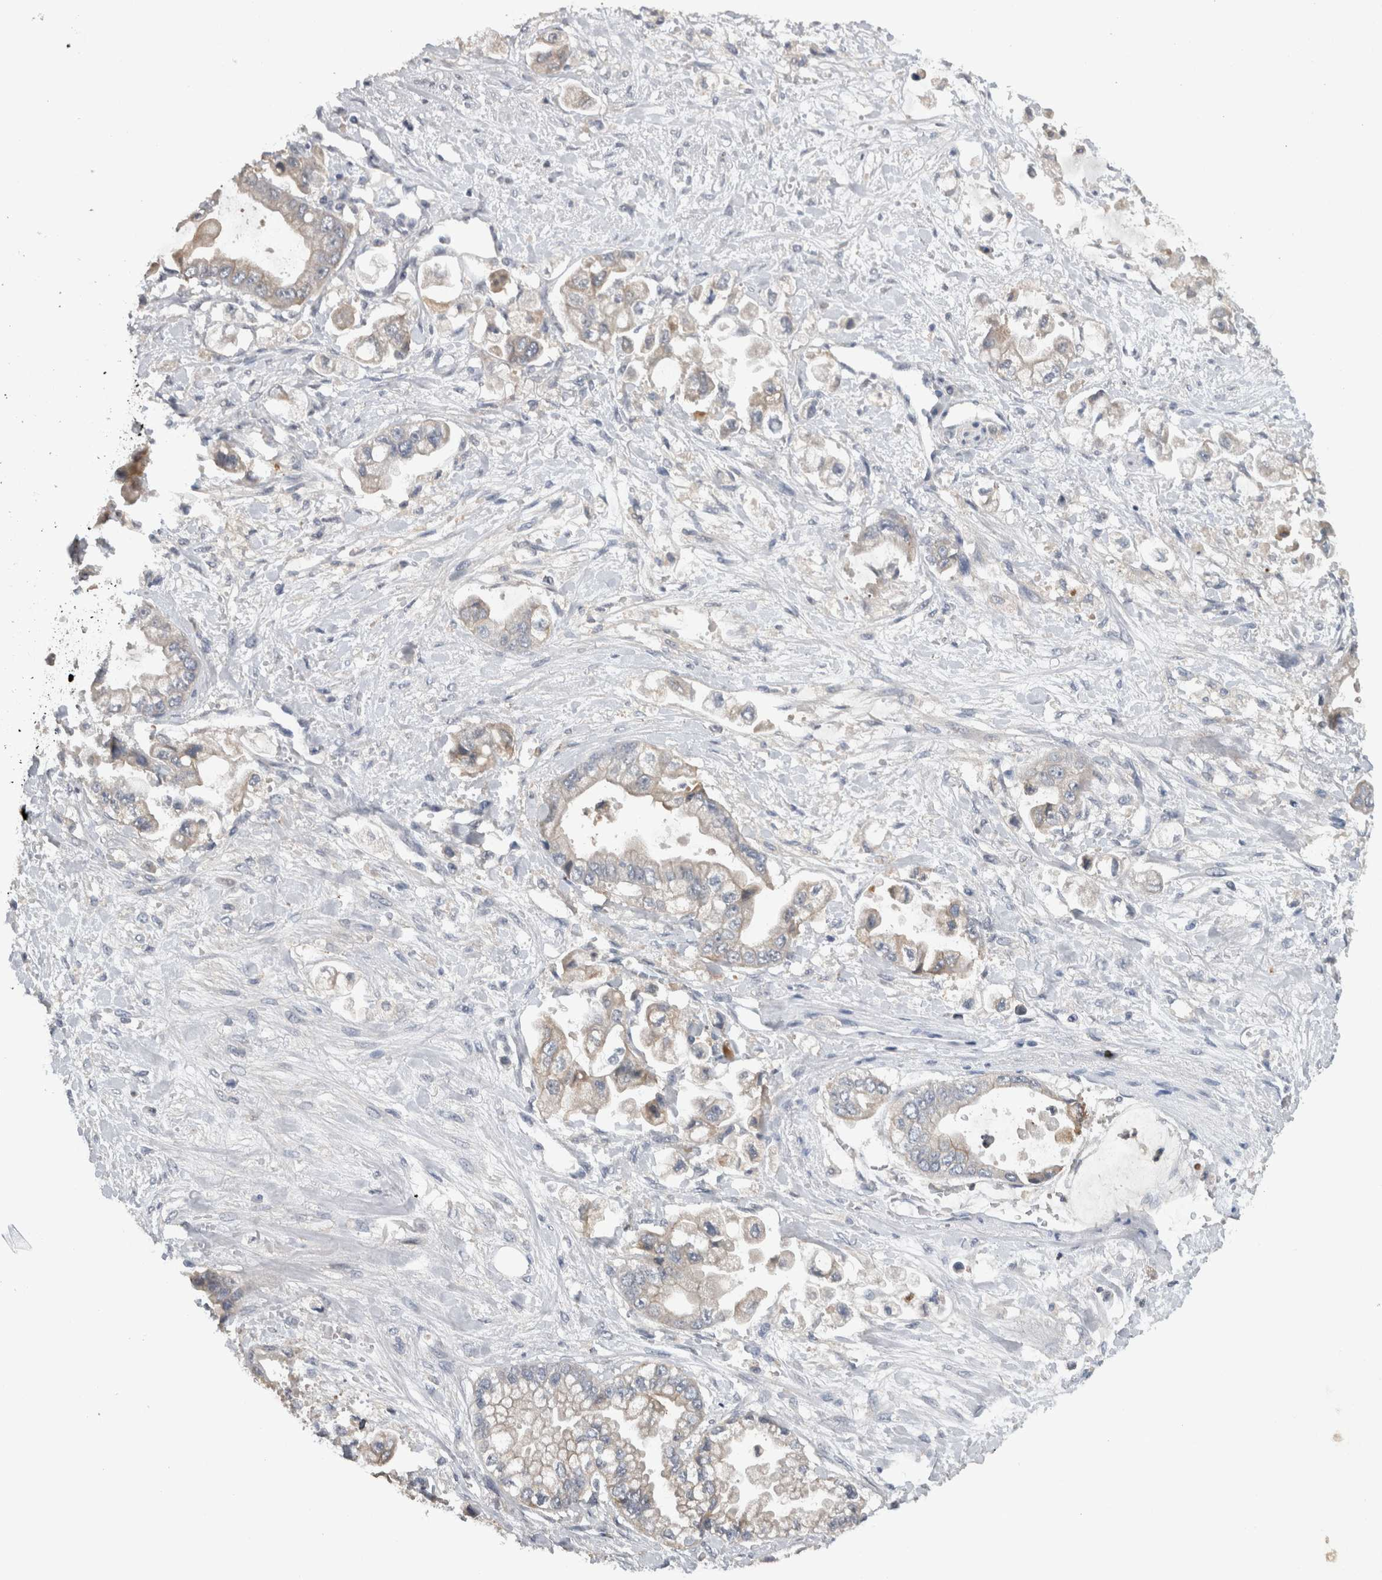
{"staining": {"intensity": "weak", "quantity": "25%-75%", "location": "cytoplasmic/membranous"}, "tissue": "stomach cancer", "cell_type": "Tumor cells", "image_type": "cancer", "snomed": [{"axis": "morphology", "description": "Adenocarcinoma, NOS"}, {"axis": "topography", "description": "Stomach"}], "caption": "About 25%-75% of tumor cells in stomach cancer (adenocarcinoma) reveal weak cytoplasmic/membranous protein staining as visualized by brown immunohistochemical staining.", "gene": "HEXD", "patient": {"sex": "male", "age": 62}}